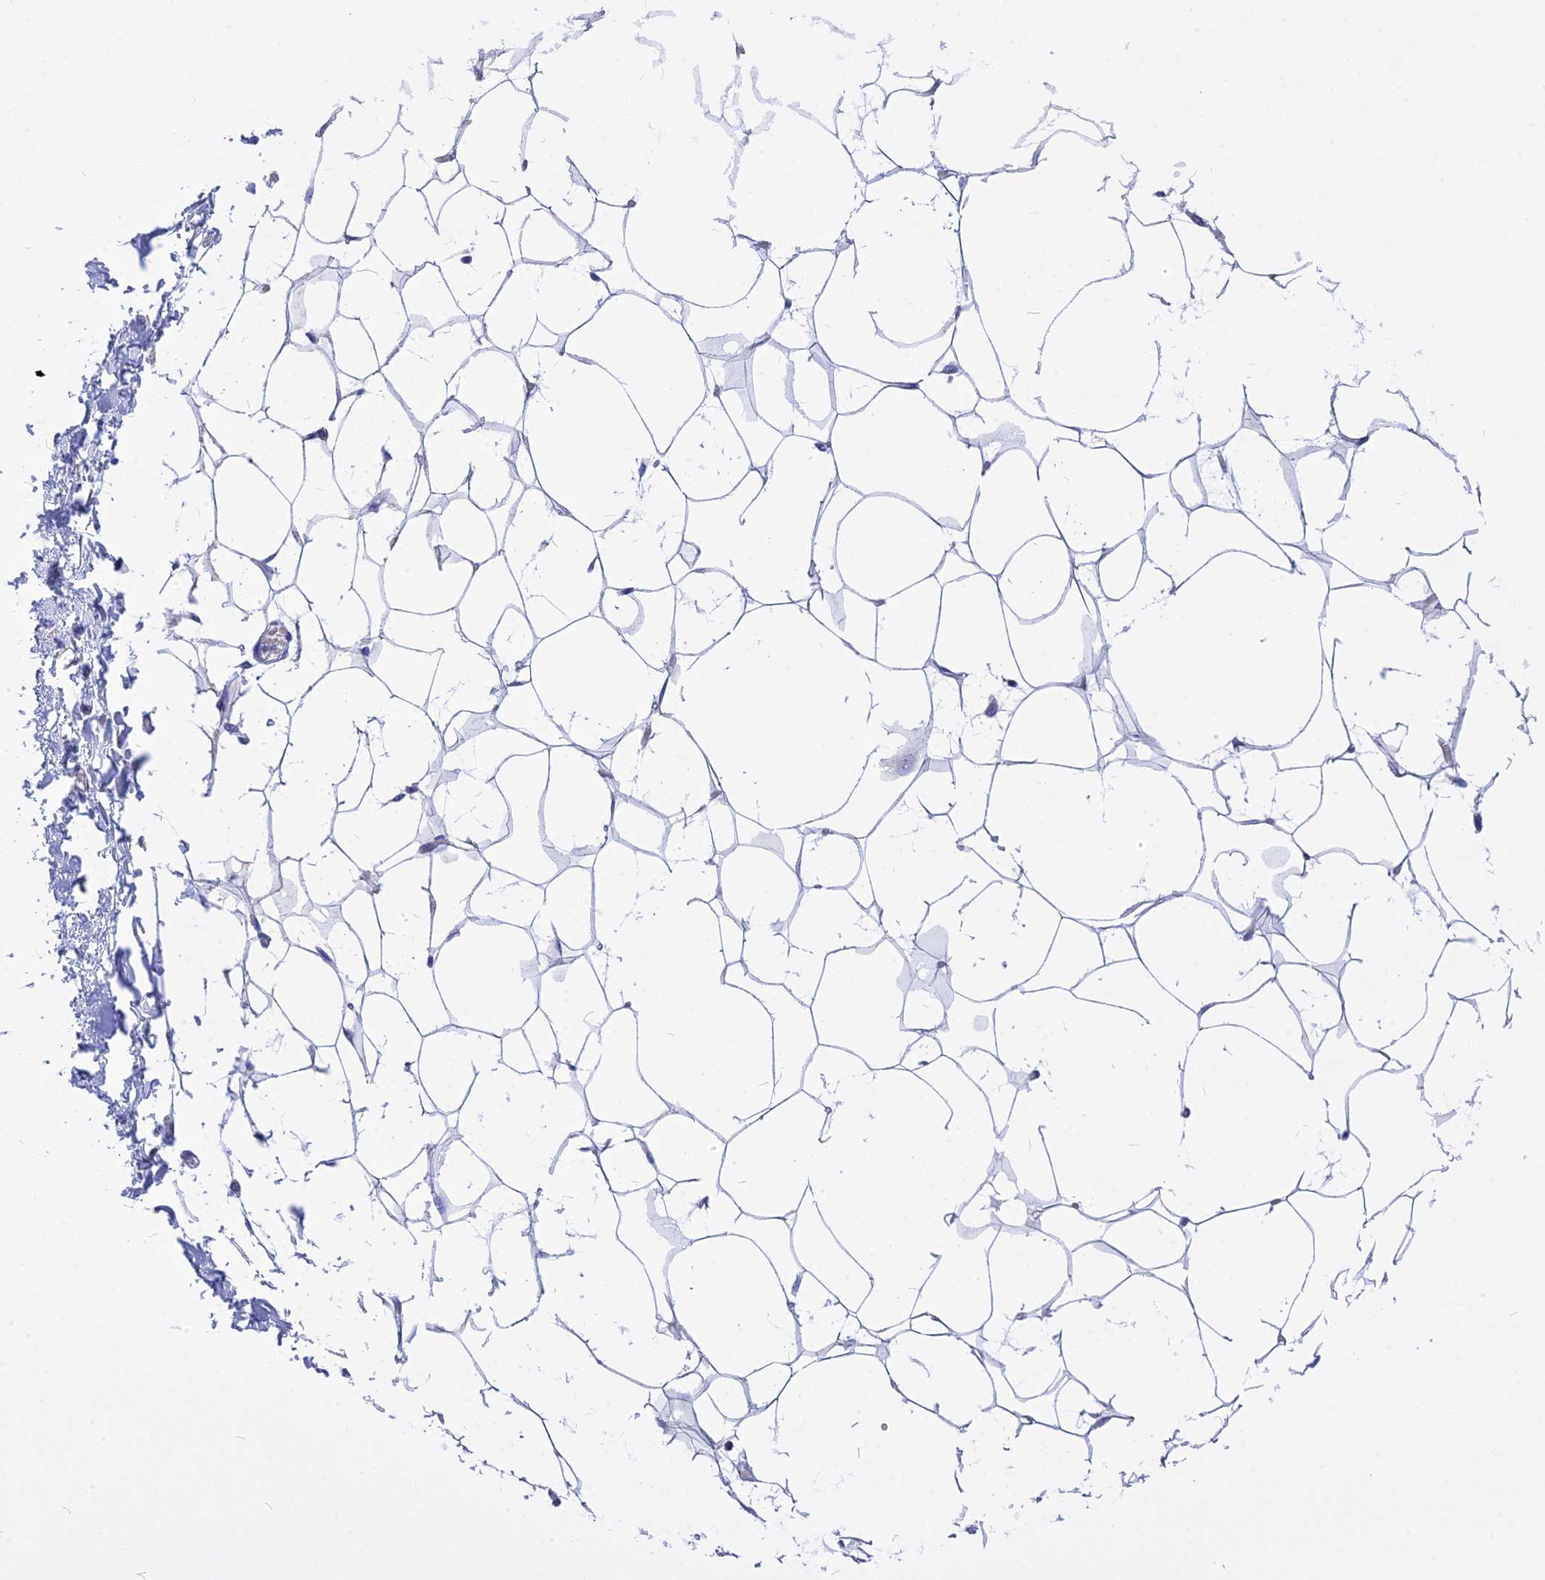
{"staining": {"intensity": "negative", "quantity": "none", "location": "none"}, "tissue": "breast", "cell_type": "Adipocytes", "image_type": "normal", "snomed": [{"axis": "morphology", "description": "Normal tissue, NOS"}, {"axis": "topography", "description": "Breast"}], "caption": "IHC histopathology image of normal breast: breast stained with DAB shows no significant protein expression in adipocytes.", "gene": "VDAC2", "patient": {"sex": "female", "age": 27}}